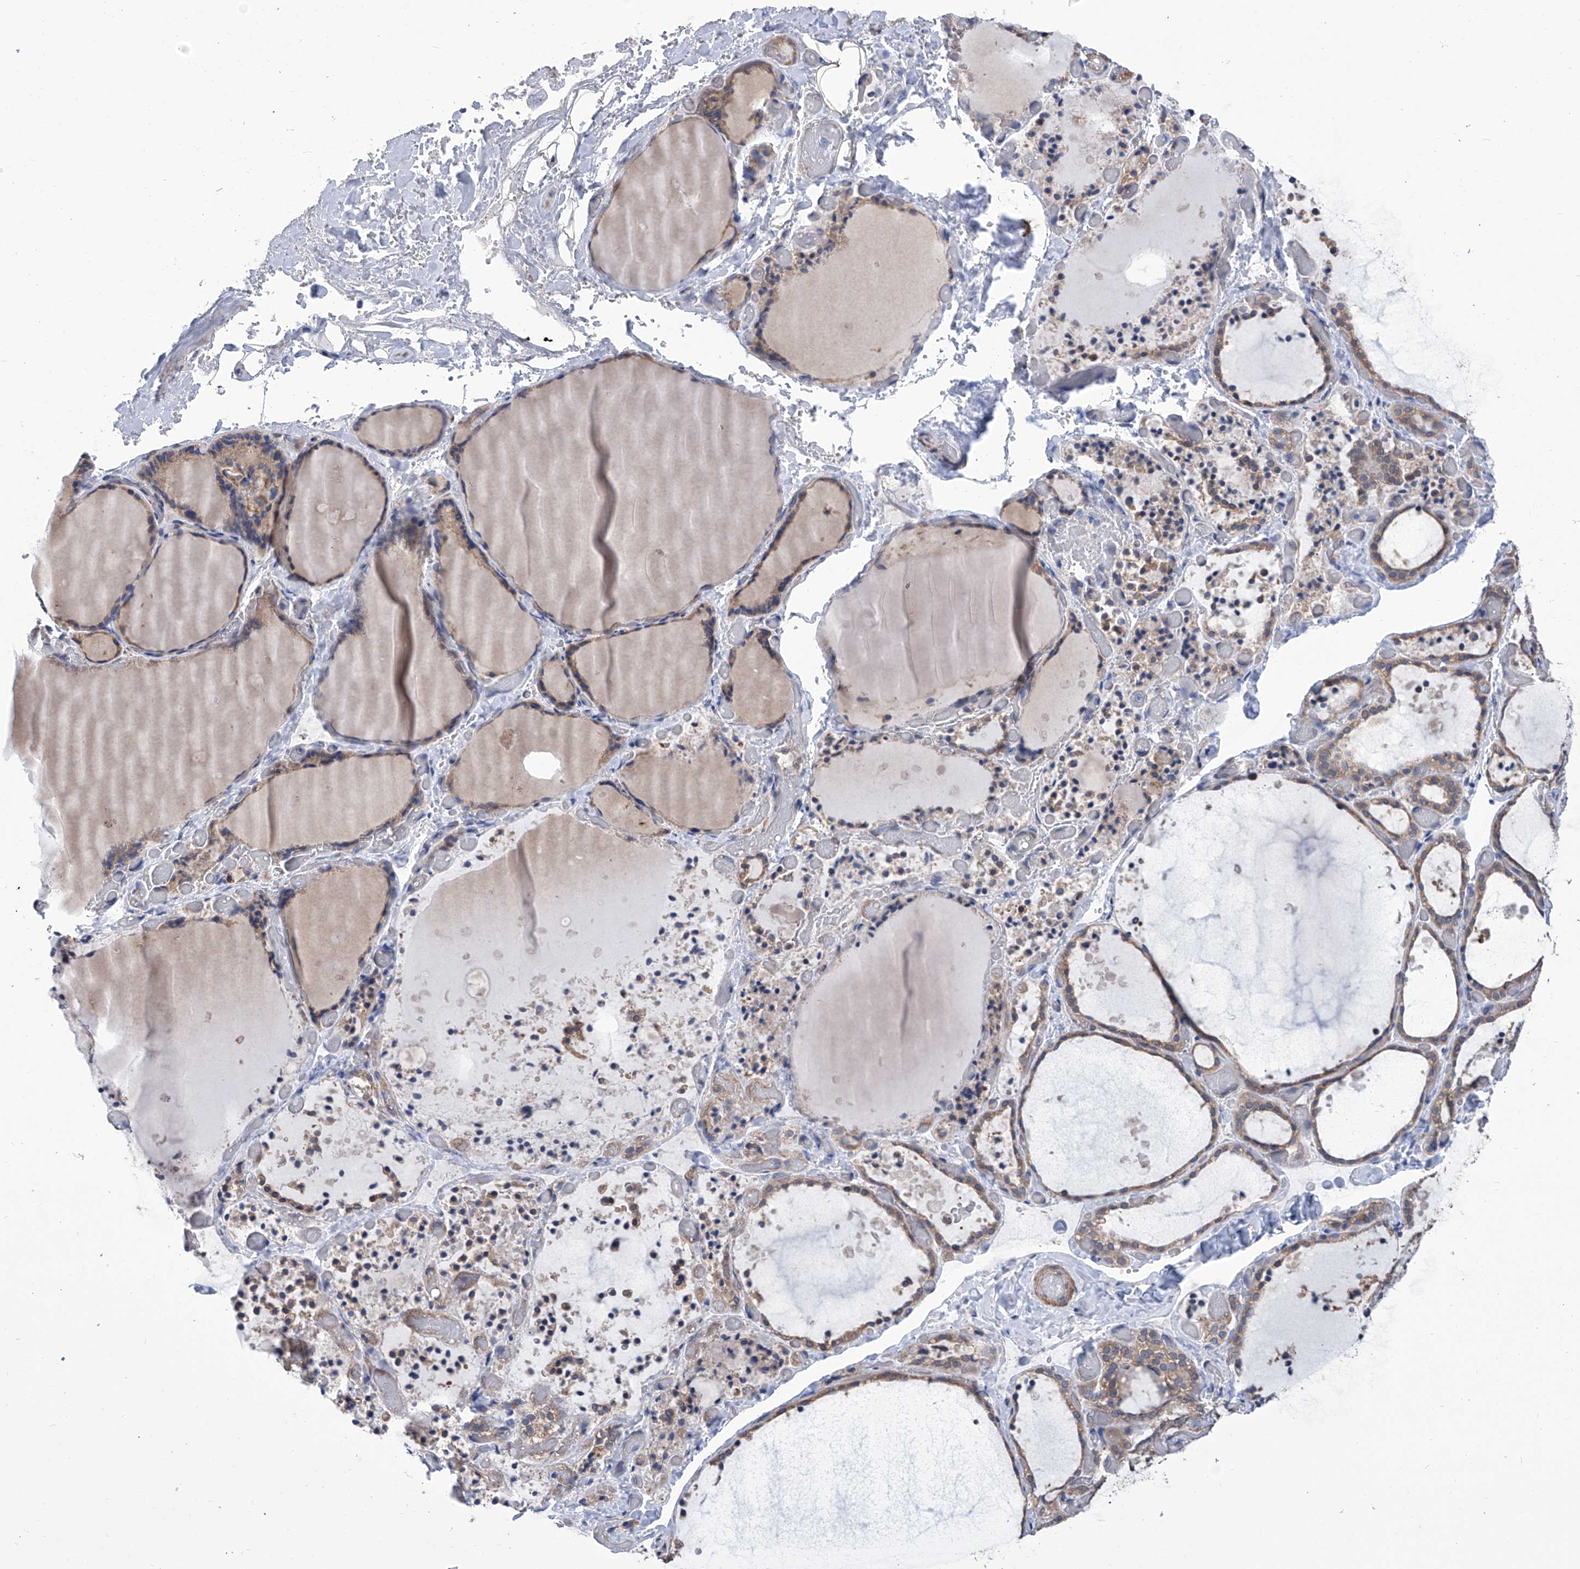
{"staining": {"intensity": "moderate", "quantity": ">75%", "location": "cytoplasmic/membranous"}, "tissue": "thyroid gland", "cell_type": "Glandular cells", "image_type": "normal", "snomed": [{"axis": "morphology", "description": "Normal tissue, NOS"}, {"axis": "topography", "description": "Thyroid gland"}], "caption": "A brown stain shows moderate cytoplasmic/membranous staining of a protein in glandular cells of unremarkable thyroid gland.", "gene": "SMS", "patient": {"sex": "female", "age": 44}}